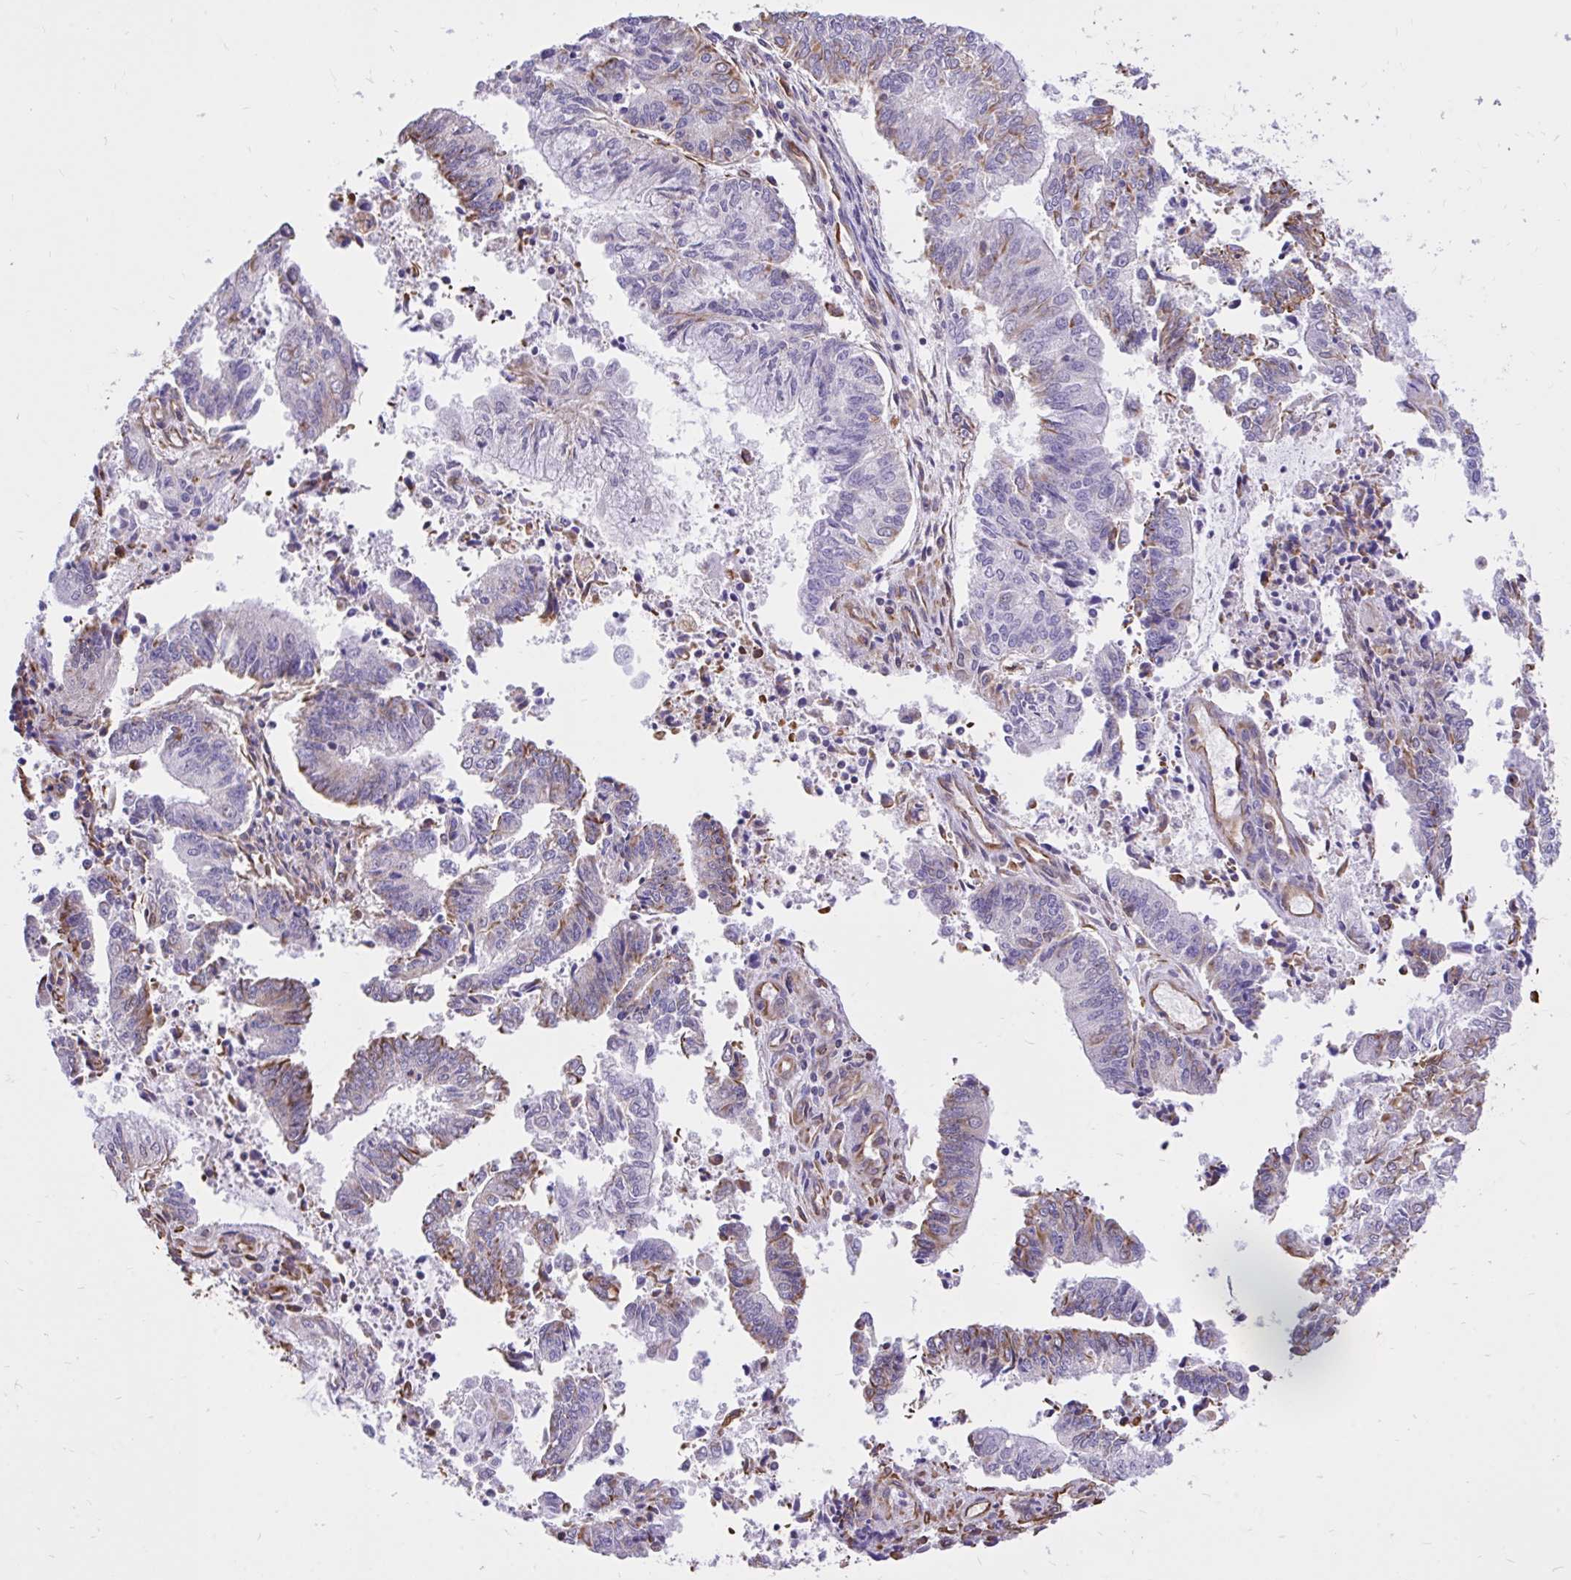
{"staining": {"intensity": "moderate", "quantity": "<25%", "location": "cytoplasmic/membranous"}, "tissue": "endometrial cancer", "cell_type": "Tumor cells", "image_type": "cancer", "snomed": [{"axis": "morphology", "description": "Adenocarcinoma, NOS"}, {"axis": "topography", "description": "Endometrium"}], "caption": "Endometrial adenocarcinoma stained with a brown dye demonstrates moderate cytoplasmic/membranous positive staining in approximately <25% of tumor cells.", "gene": "RNF103", "patient": {"sex": "female", "age": 61}}